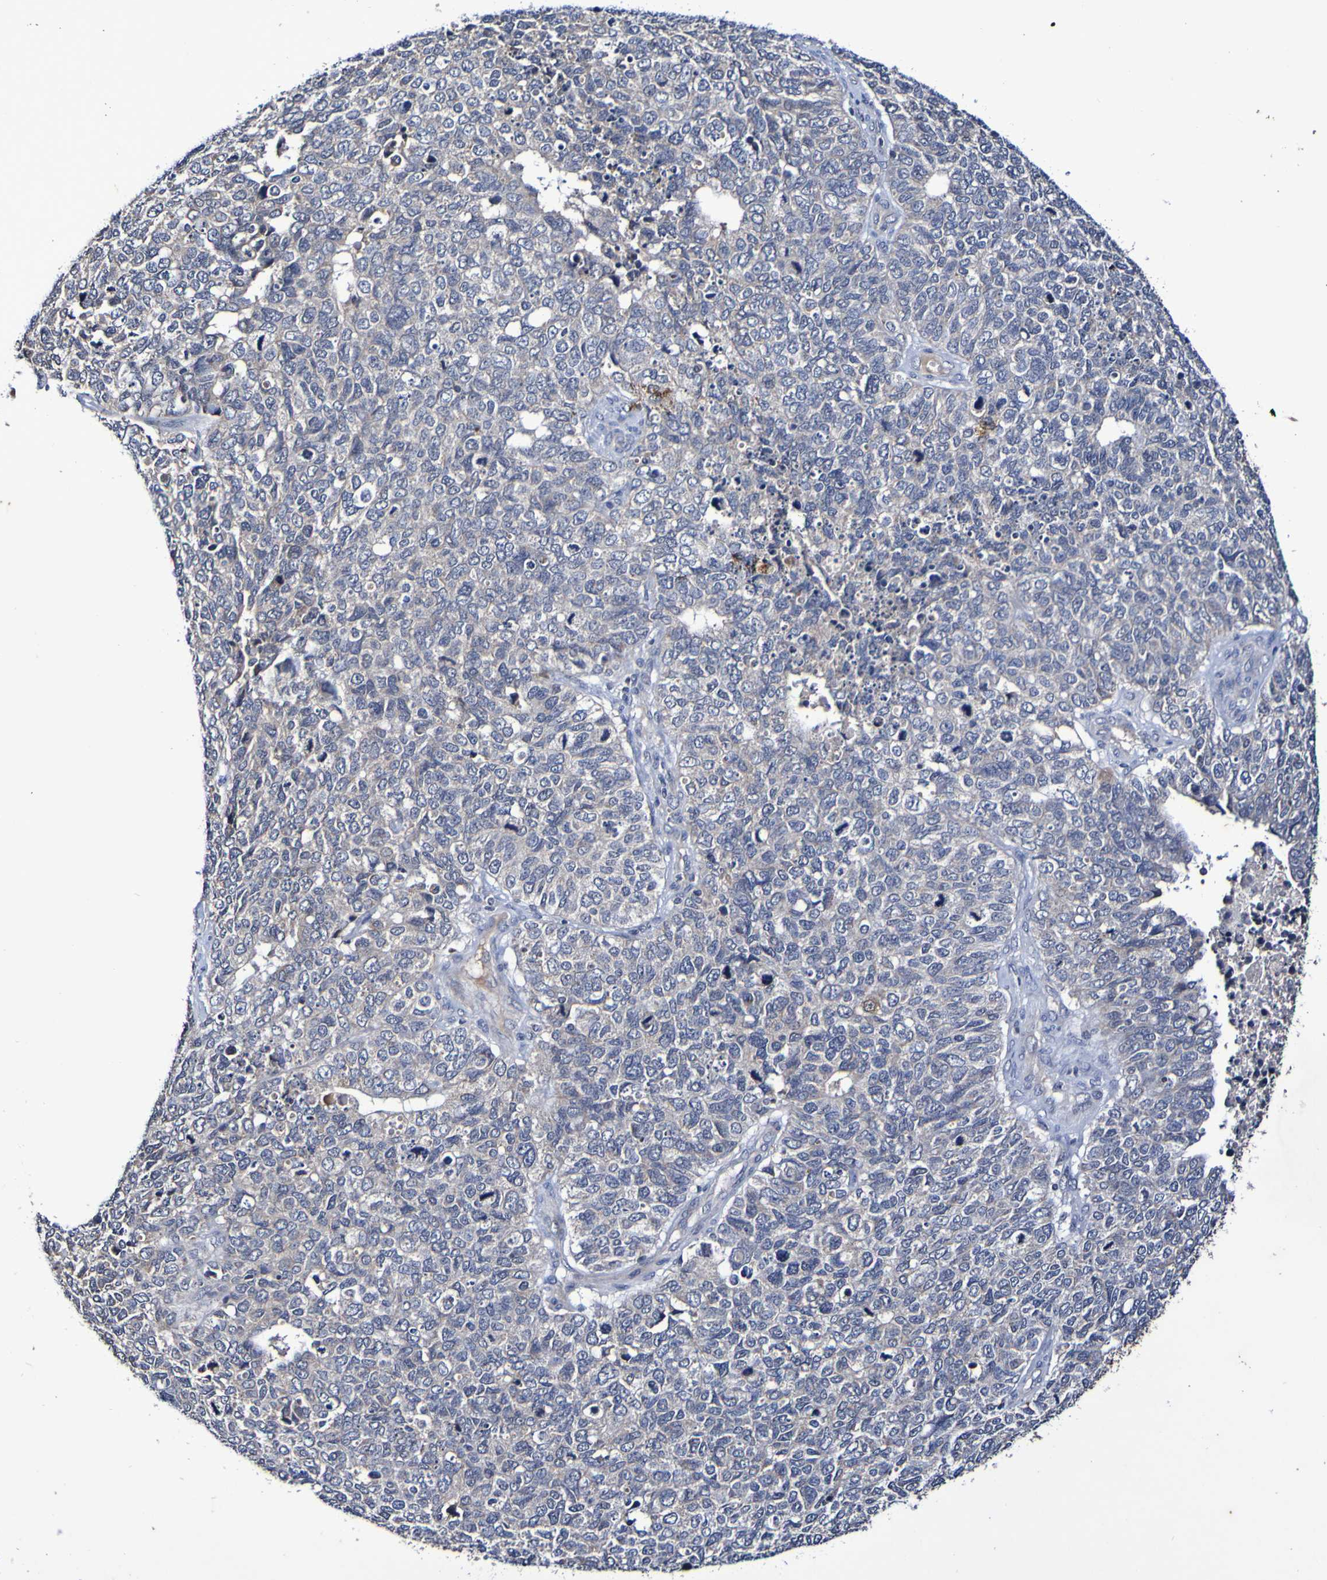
{"staining": {"intensity": "negative", "quantity": "none", "location": "none"}, "tissue": "cervical cancer", "cell_type": "Tumor cells", "image_type": "cancer", "snomed": [{"axis": "morphology", "description": "Squamous cell carcinoma, NOS"}, {"axis": "topography", "description": "Cervix"}], "caption": "The histopathology image displays no significant staining in tumor cells of cervical squamous cell carcinoma. (Brightfield microscopy of DAB (3,3'-diaminobenzidine) immunohistochemistry at high magnification).", "gene": "PTP4A2", "patient": {"sex": "female", "age": 63}}